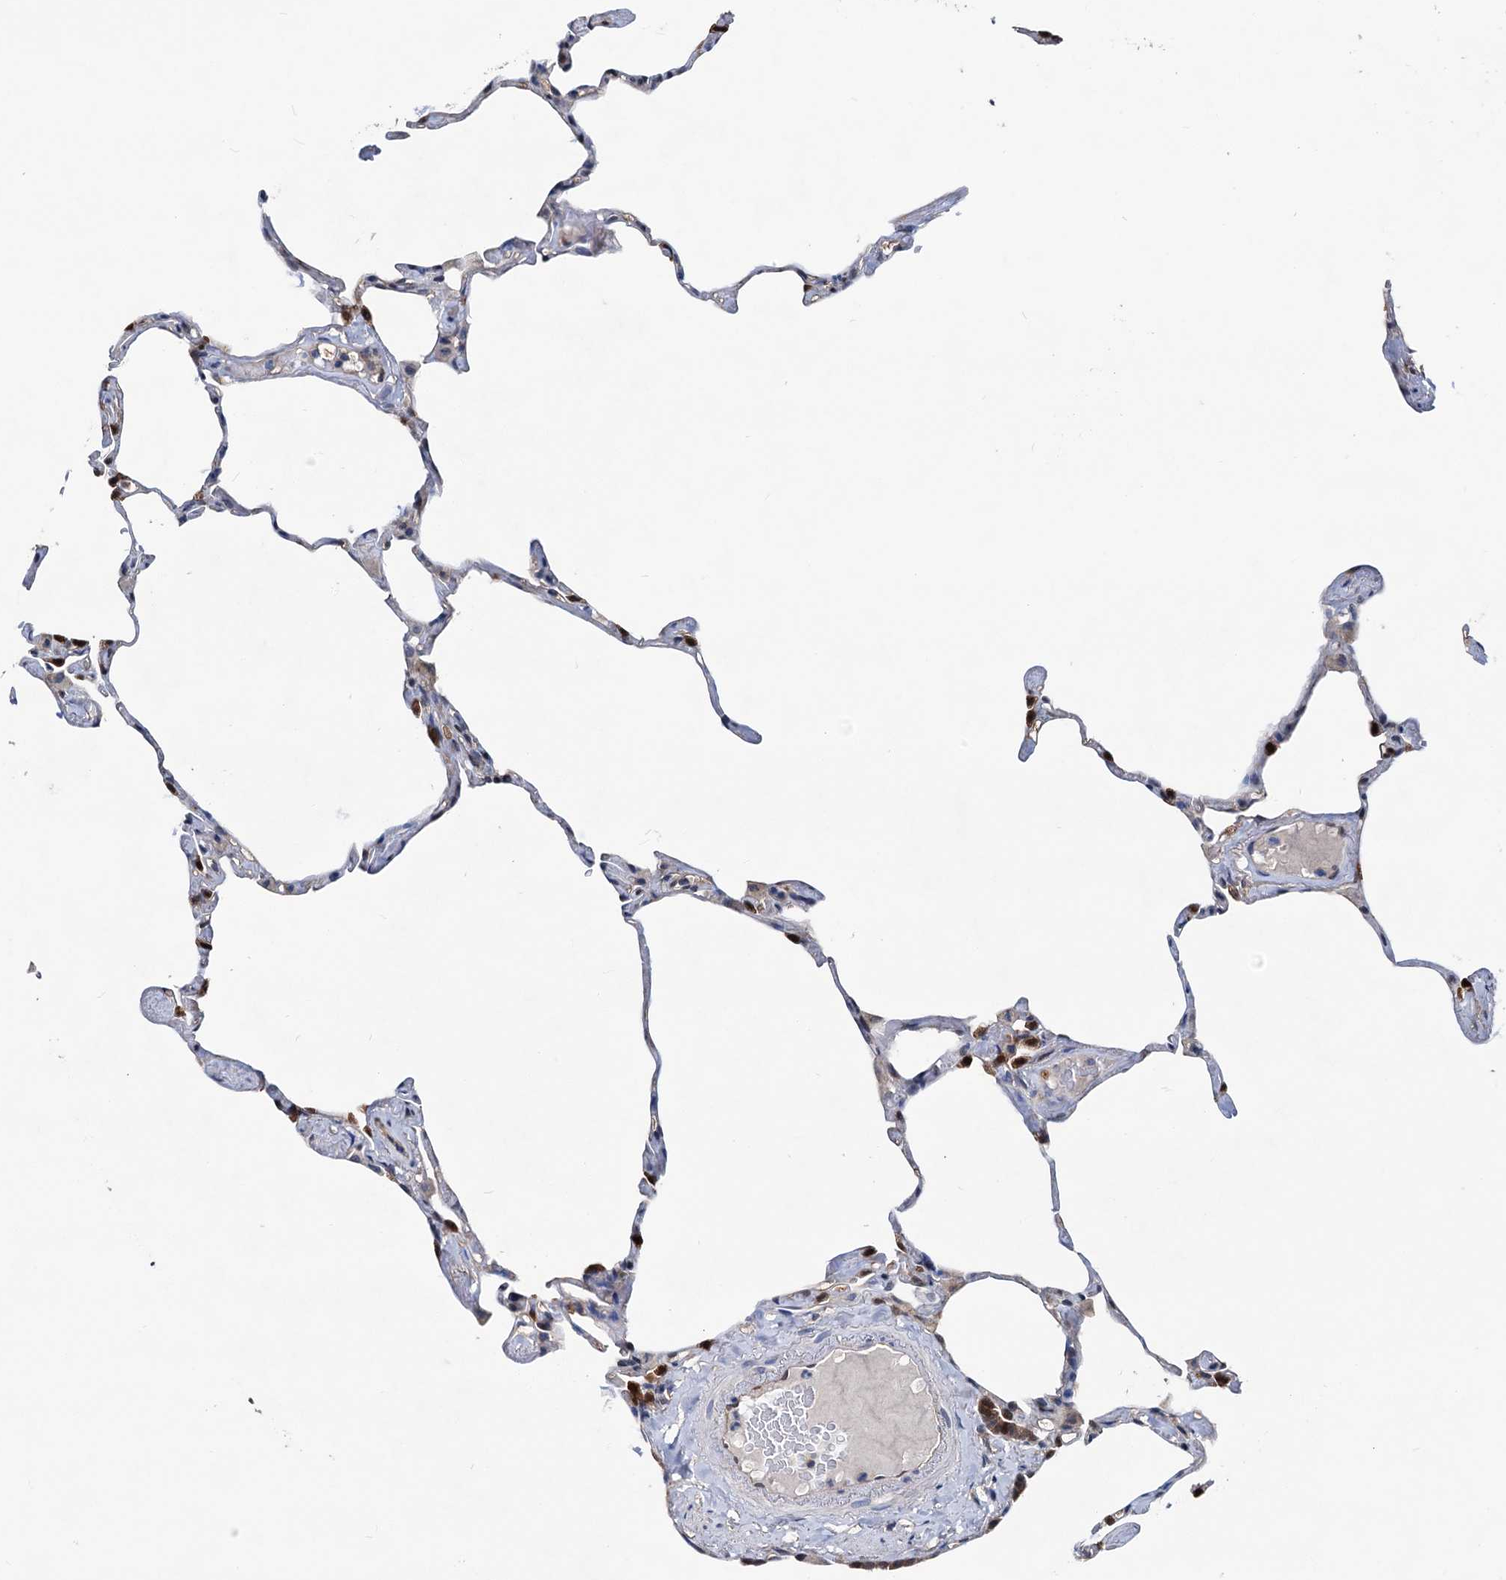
{"staining": {"intensity": "weak", "quantity": "<25%", "location": "cytoplasmic/membranous,nuclear"}, "tissue": "lung", "cell_type": "Alveolar cells", "image_type": "normal", "snomed": [{"axis": "morphology", "description": "Normal tissue, NOS"}, {"axis": "topography", "description": "Lung"}], "caption": "High power microscopy micrograph of an immunohistochemistry (IHC) image of normal lung, revealing no significant expression in alveolar cells.", "gene": "GLO1", "patient": {"sex": "male", "age": 65}}